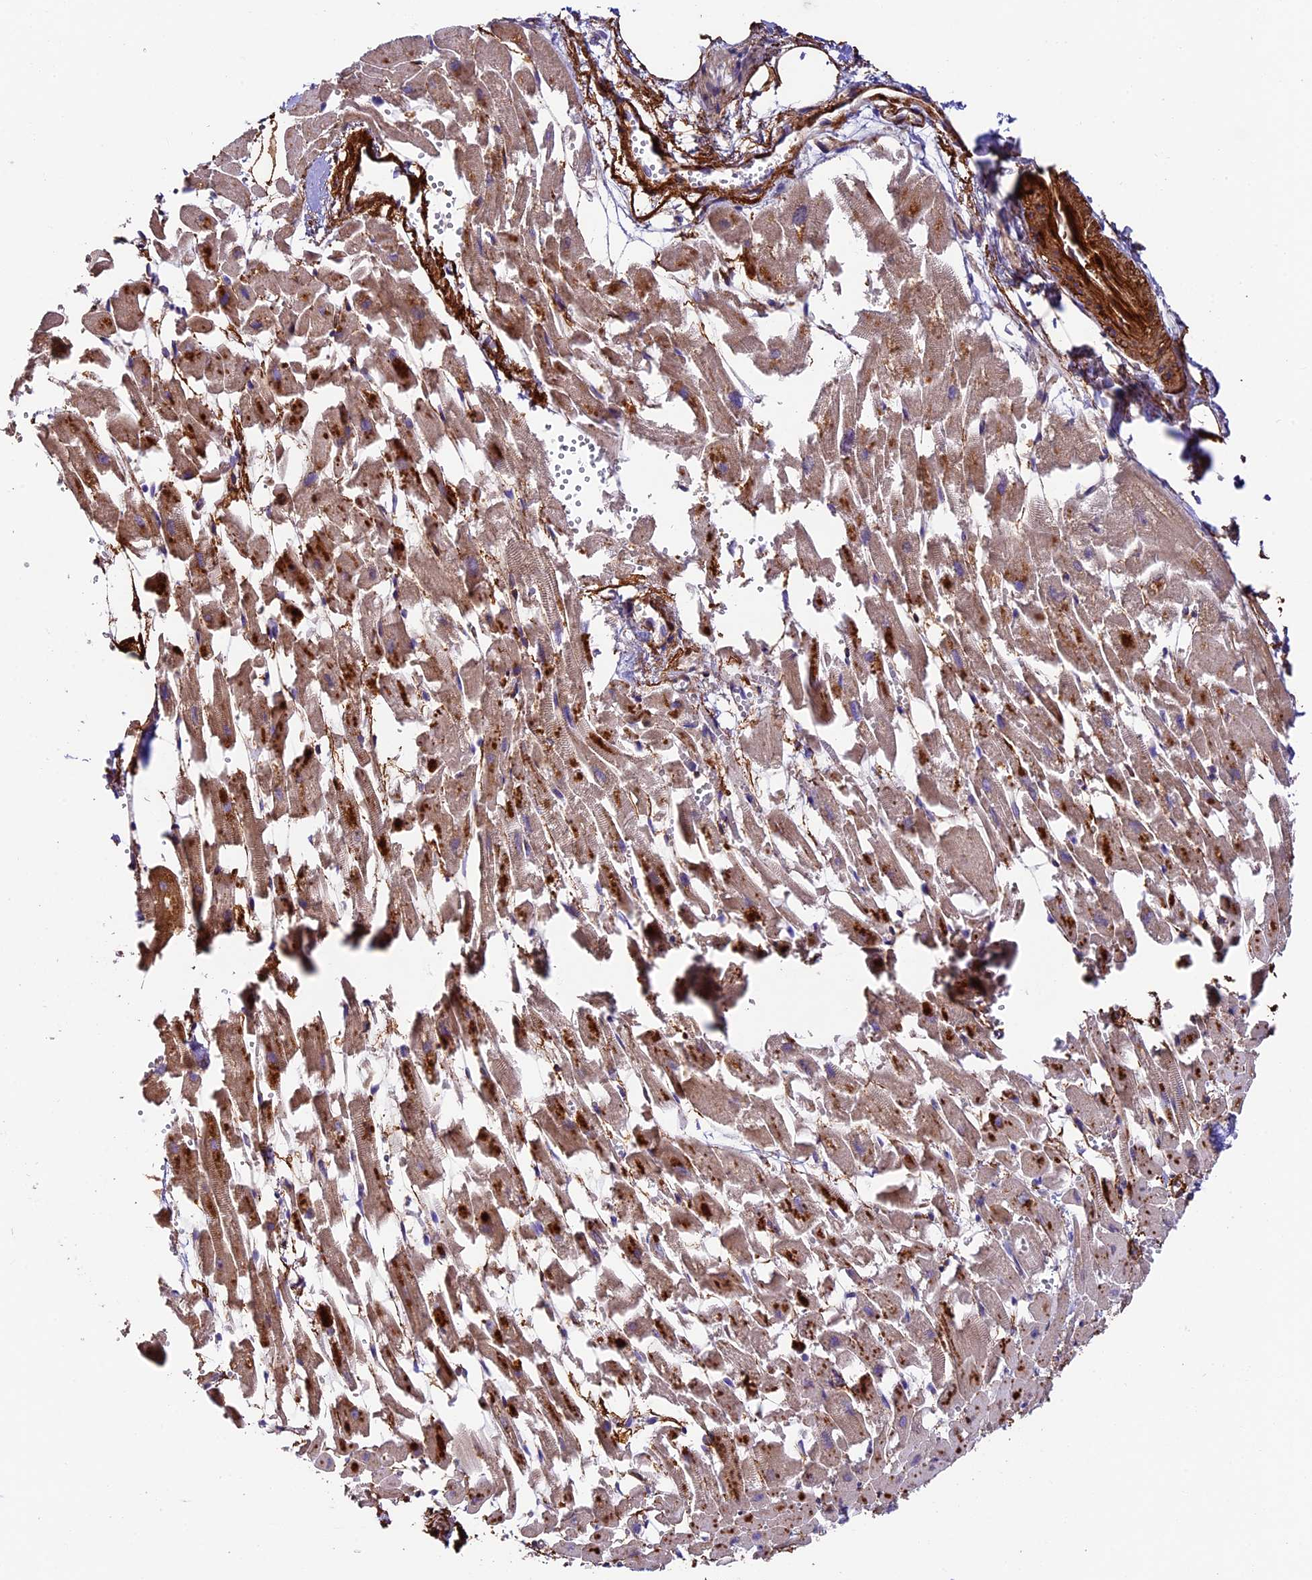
{"staining": {"intensity": "moderate", "quantity": "<25%", "location": "cytoplasmic/membranous"}, "tissue": "heart muscle", "cell_type": "Cardiomyocytes", "image_type": "normal", "snomed": [{"axis": "morphology", "description": "Normal tissue, NOS"}, {"axis": "topography", "description": "Heart"}], "caption": "Immunohistochemical staining of benign heart muscle shows <25% levels of moderate cytoplasmic/membranous protein expression in approximately <25% of cardiomyocytes. (DAB IHC with brightfield microscopy, high magnification).", "gene": "LSM7", "patient": {"sex": "female", "age": 64}}